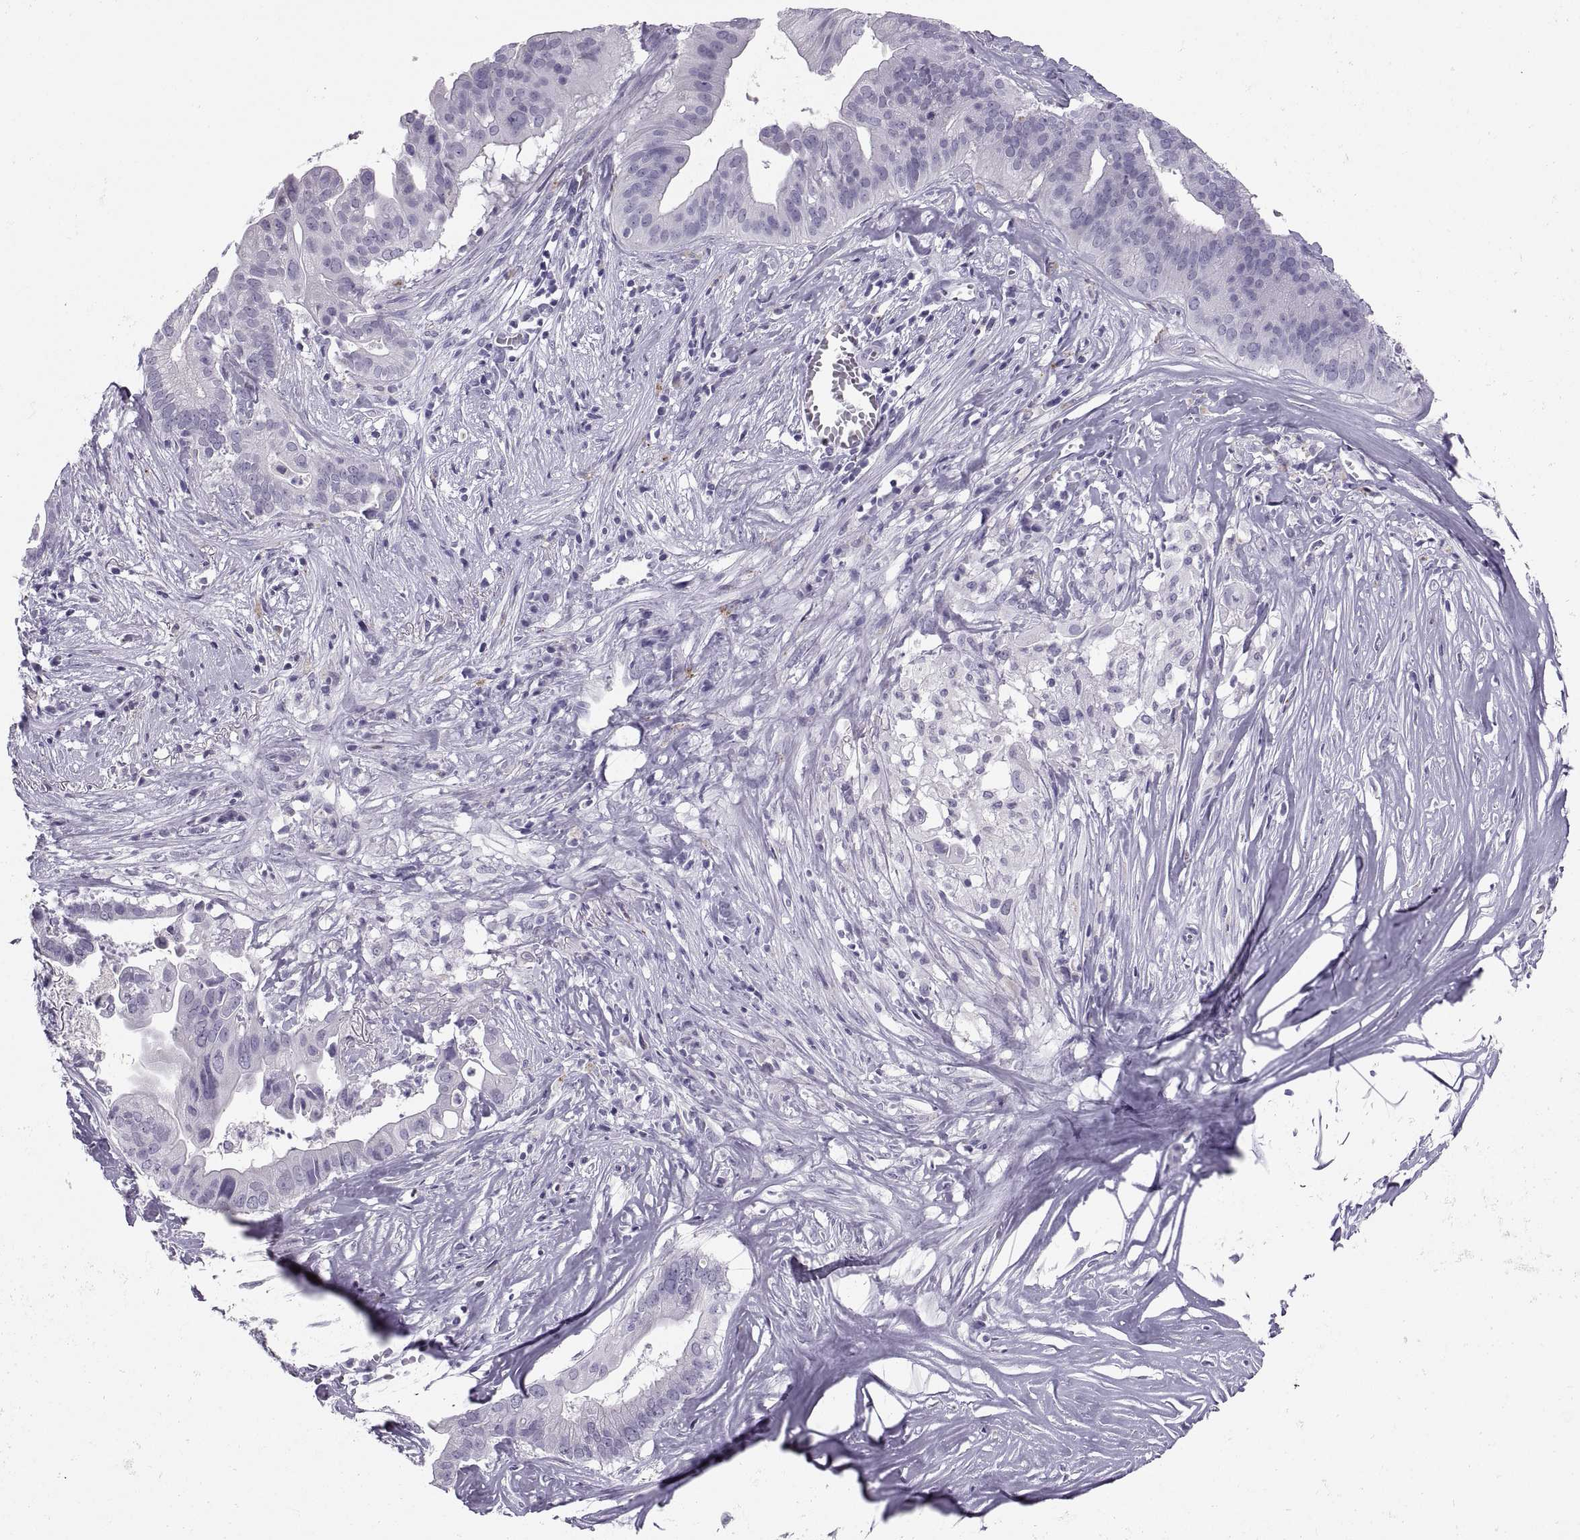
{"staining": {"intensity": "negative", "quantity": "none", "location": "none"}, "tissue": "pancreatic cancer", "cell_type": "Tumor cells", "image_type": "cancer", "snomed": [{"axis": "morphology", "description": "Adenocarcinoma, NOS"}, {"axis": "topography", "description": "Pancreas"}], "caption": "Immunohistochemical staining of adenocarcinoma (pancreatic) reveals no significant positivity in tumor cells.", "gene": "QRICH2", "patient": {"sex": "male", "age": 61}}